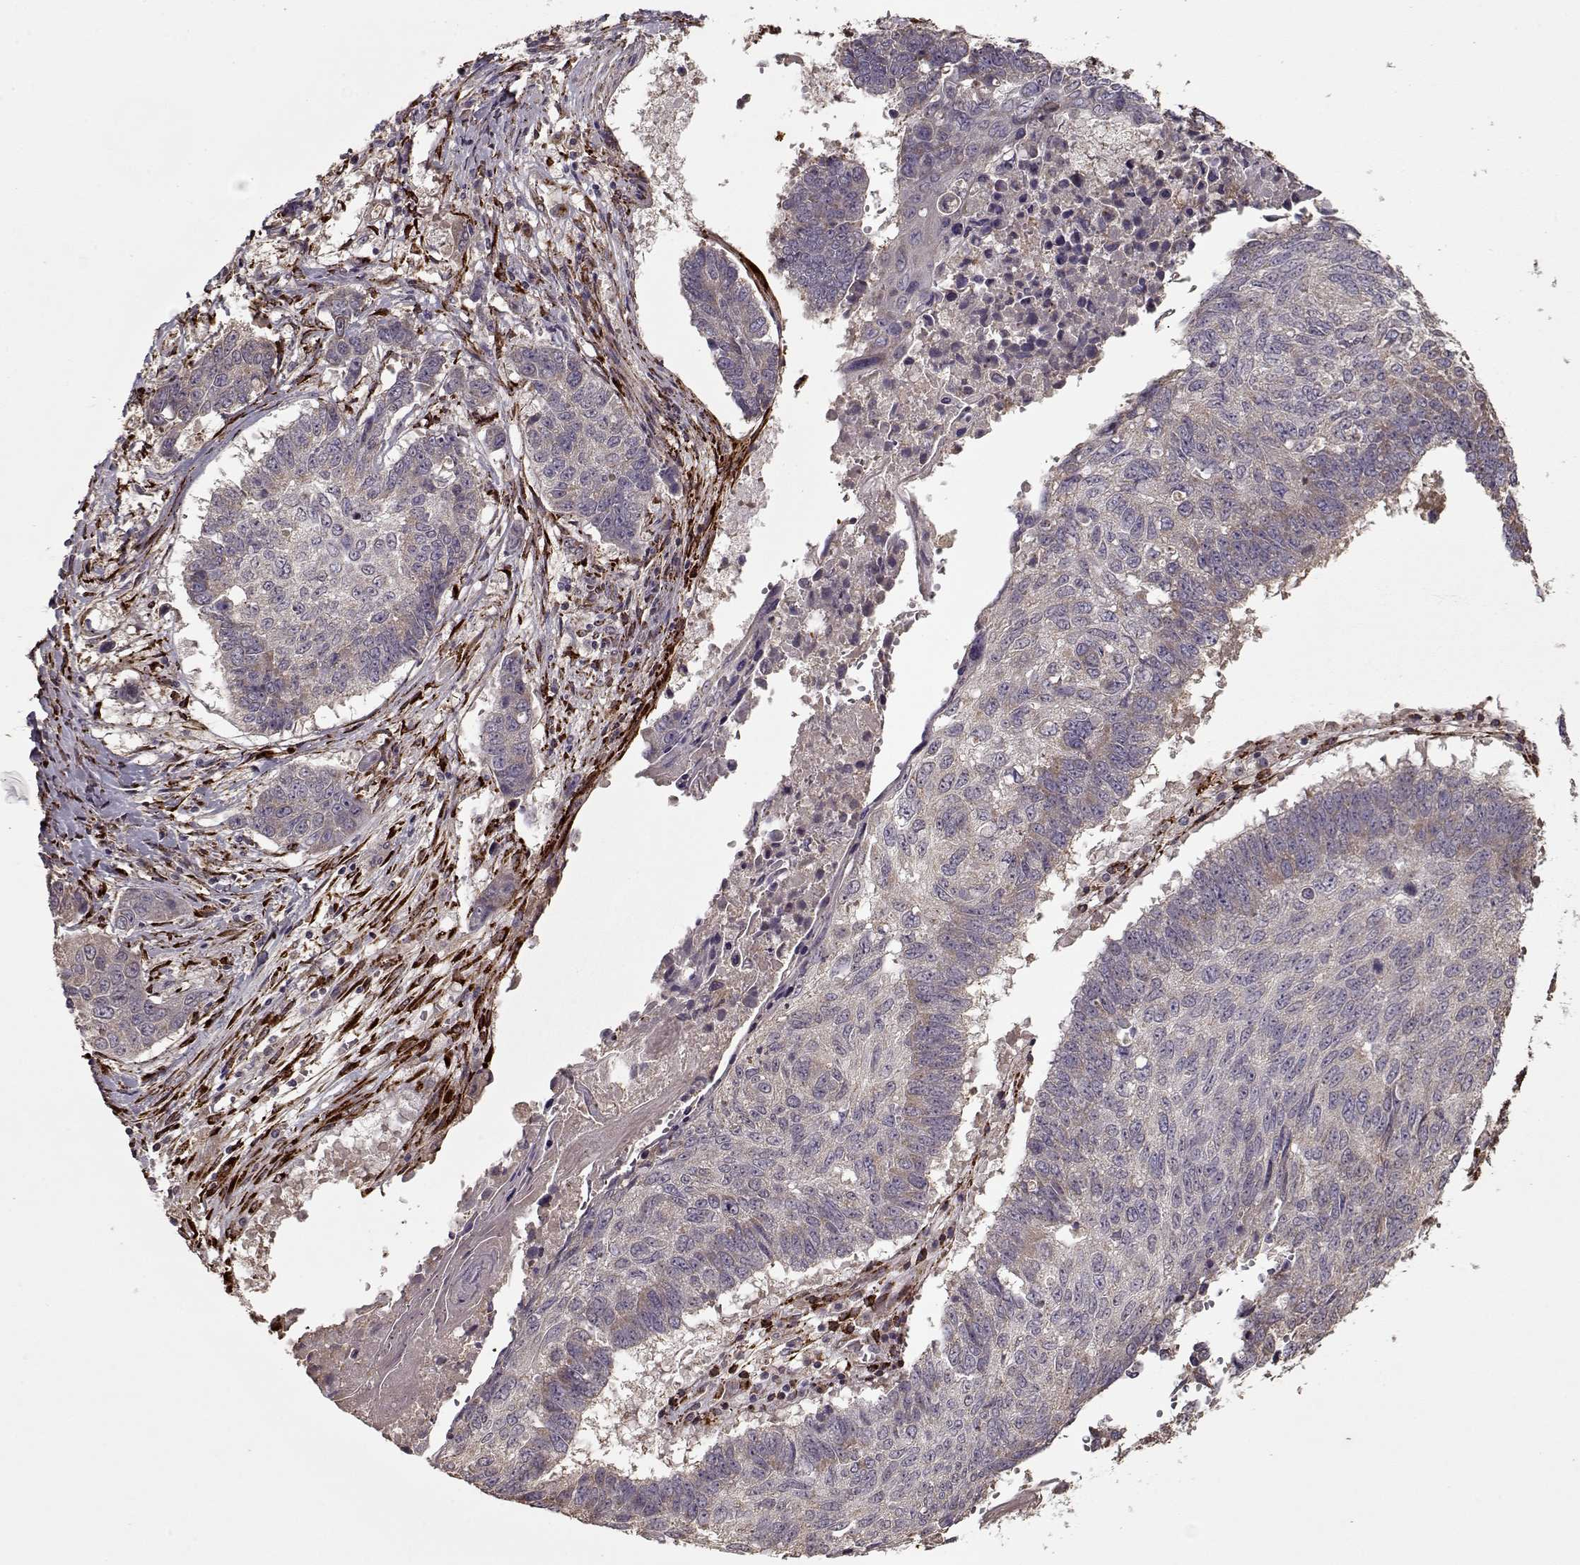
{"staining": {"intensity": "moderate", "quantity": "<25%", "location": "cytoplasmic/membranous"}, "tissue": "lung cancer", "cell_type": "Tumor cells", "image_type": "cancer", "snomed": [{"axis": "morphology", "description": "Squamous cell carcinoma, NOS"}, {"axis": "topography", "description": "Lung"}], "caption": "Human squamous cell carcinoma (lung) stained with a brown dye exhibits moderate cytoplasmic/membranous positive expression in approximately <25% of tumor cells.", "gene": "IMMP1L", "patient": {"sex": "male", "age": 73}}